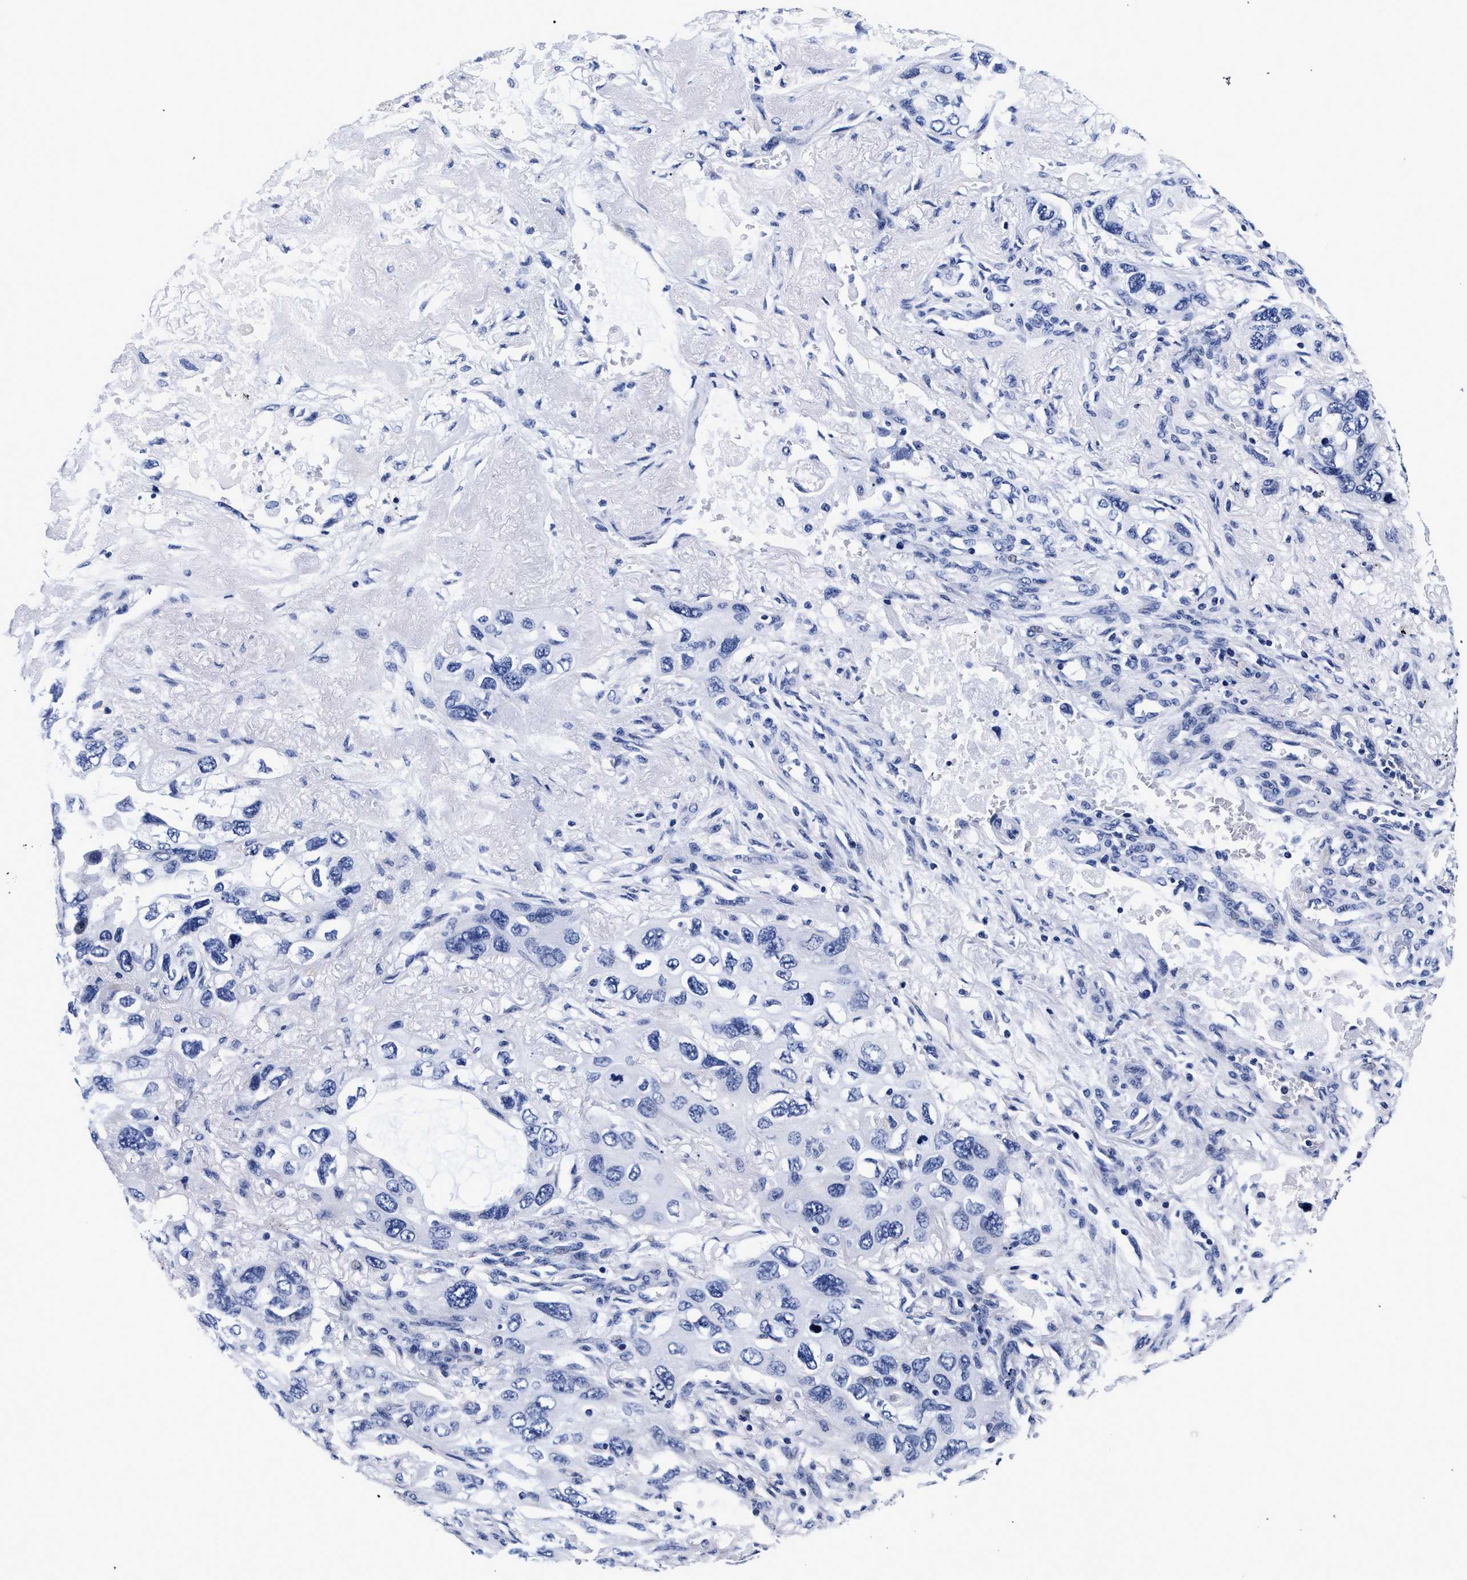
{"staining": {"intensity": "negative", "quantity": "none", "location": "none"}, "tissue": "lung cancer", "cell_type": "Tumor cells", "image_type": "cancer", "snomed": [{"axis": "morphology", "description": "Squamous cell carcinoma, NOS"}, {"axis": "topography", "description": "Lung"}], "caption": "DAB (3,3'-diaminobenzidine) immunohistochemical staining of squamous cell carcinoma (lung) demonstrates no significant expression in tumor cells.", "gene": "RAB3B", "patient": {"sex": "female", "age": 73}}